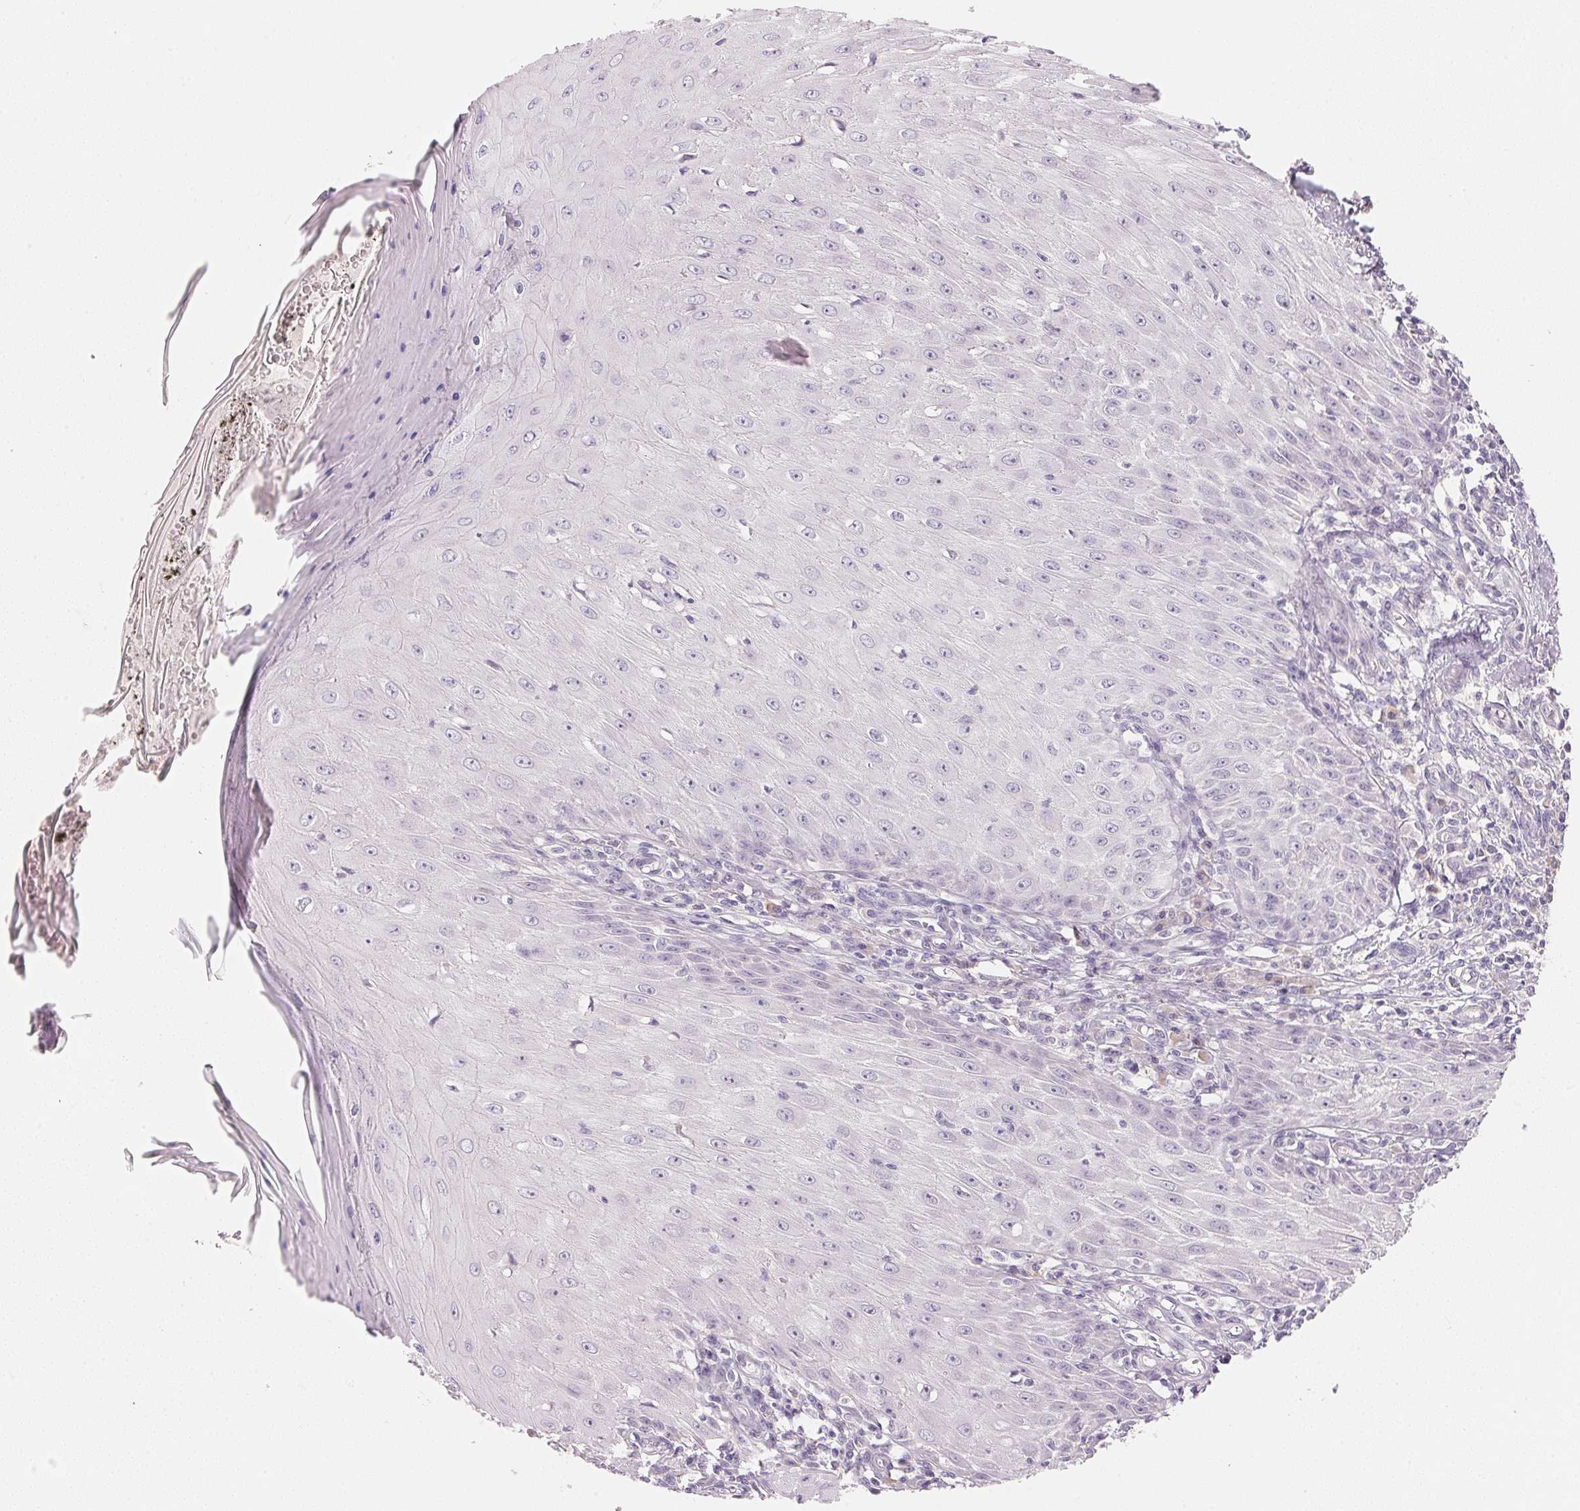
{"staining": {"intensity": "negative", "quantity": "none", "location": "none"}, "tissue": "skin cancer", "cell_type": "Tumor cells", "image_type": "cancer", "snomed": [{"axis": "morphology", "description": "Squamous cell carcinoma, NOS"}, {"axis": "topography", "description": "Skin"}], "caption": "Protein analysis of skin cancer (squamous cell carcinoma) demonstrates no significant positivity in tumor cells. (Brightfield microscopy of DAB (3,3'-diaminobenzidine) IHC at high magnification).", "gene": "MCOLN3", "patient": {"sex": "female", "age": 73}}